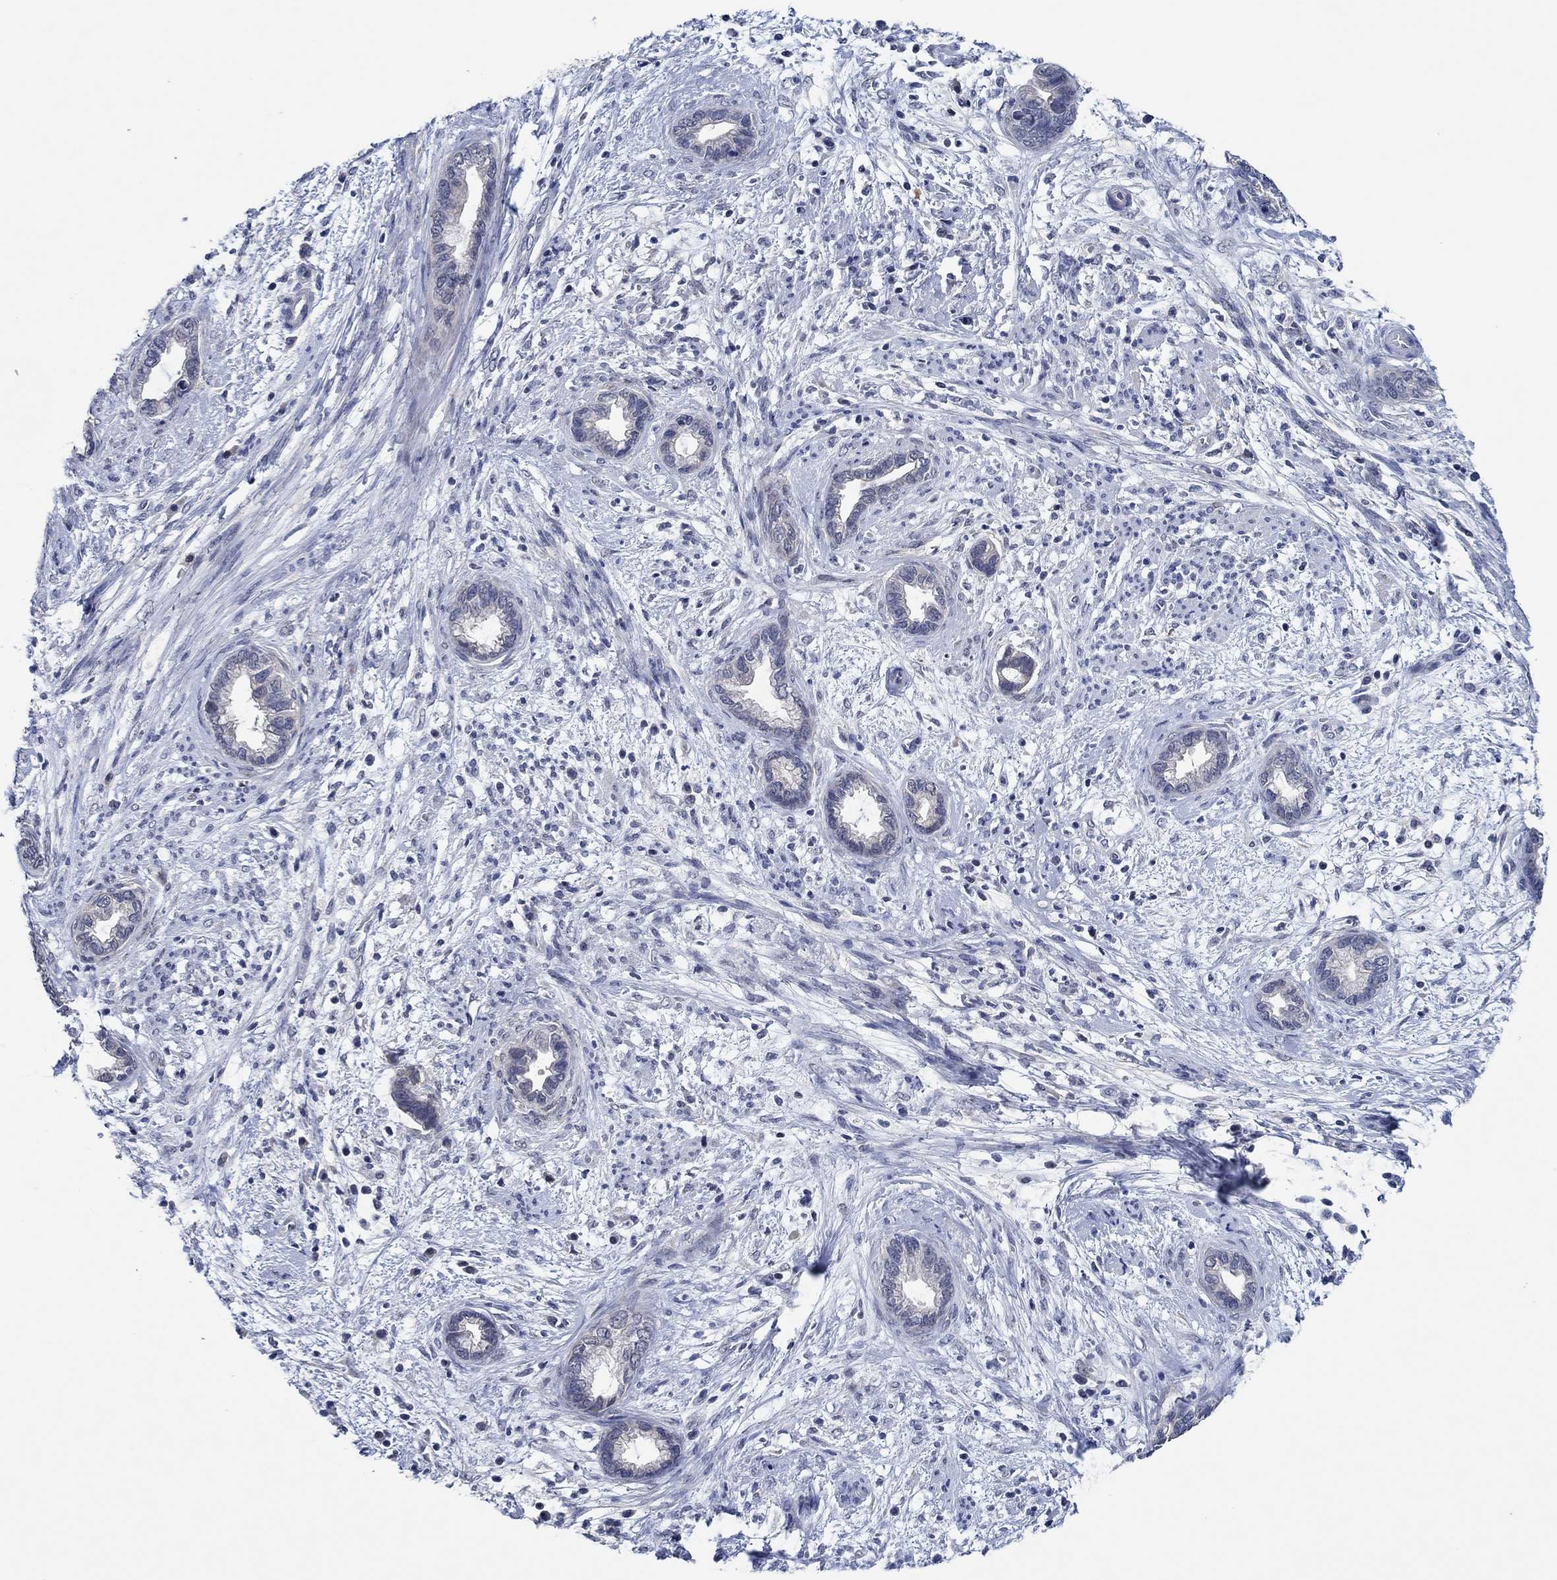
{"staining": {"intensity": "negative", "quantity": "none", "location": "none"}, "tissue": "cervical cancer", "cell_type": "Tumor cells", "image_type": "cancer", "snomed": [{"axis": "morphology", "description": "Adenocarcinoma, NOS"}, {"axis": "topography", "description": "Cervix"}], "caption": "A micrograph of cervical cancer stained for a protein shows no brown staining in tumor cells.", "gene": "PRRT3", "patient": {"sex": "female", "age": 62}}